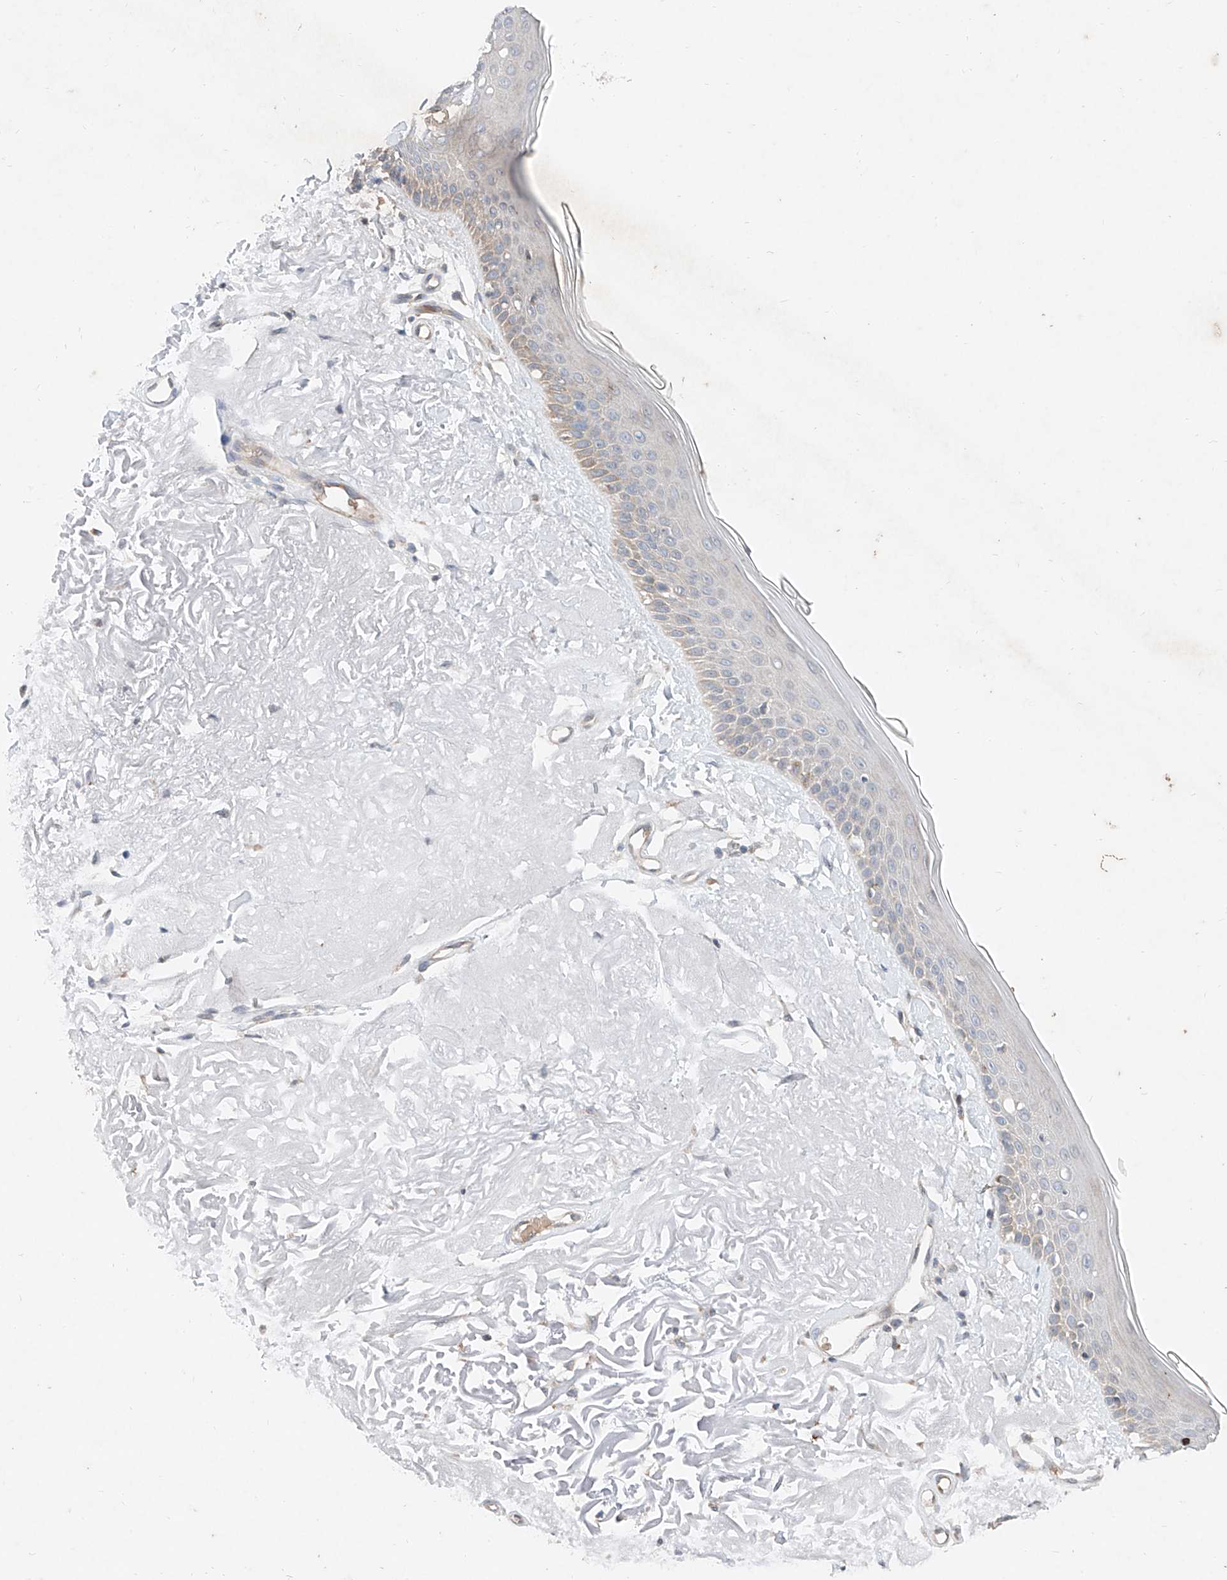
{"staining": {"intensity": "negative", "quantity": "none", "location": "none"}, "tissue": "skin", "cell_type": "Fibroblasts", "image_type": "normal", "snomed": [{"axis": "morphology", "description": "Normal tissue, NOS"}, {"axis": "topography", "description": "Skin"}, {"axis": "topography", "description": "Skeletal muscle"}], "caption": "This is a photomicrograph of immunohistochemistry (IHC) staining of unremarkable skin, which shows no positivity in fibroblasts. Brightfield microscopy of immunohistochemistry stained with DAB (3,3'-diaminobenzidine) (brown) and hematoxylin (blue), captured at high magnification.", "gene": "FASTK", "patient": {"sex": "male", "age": 83}}